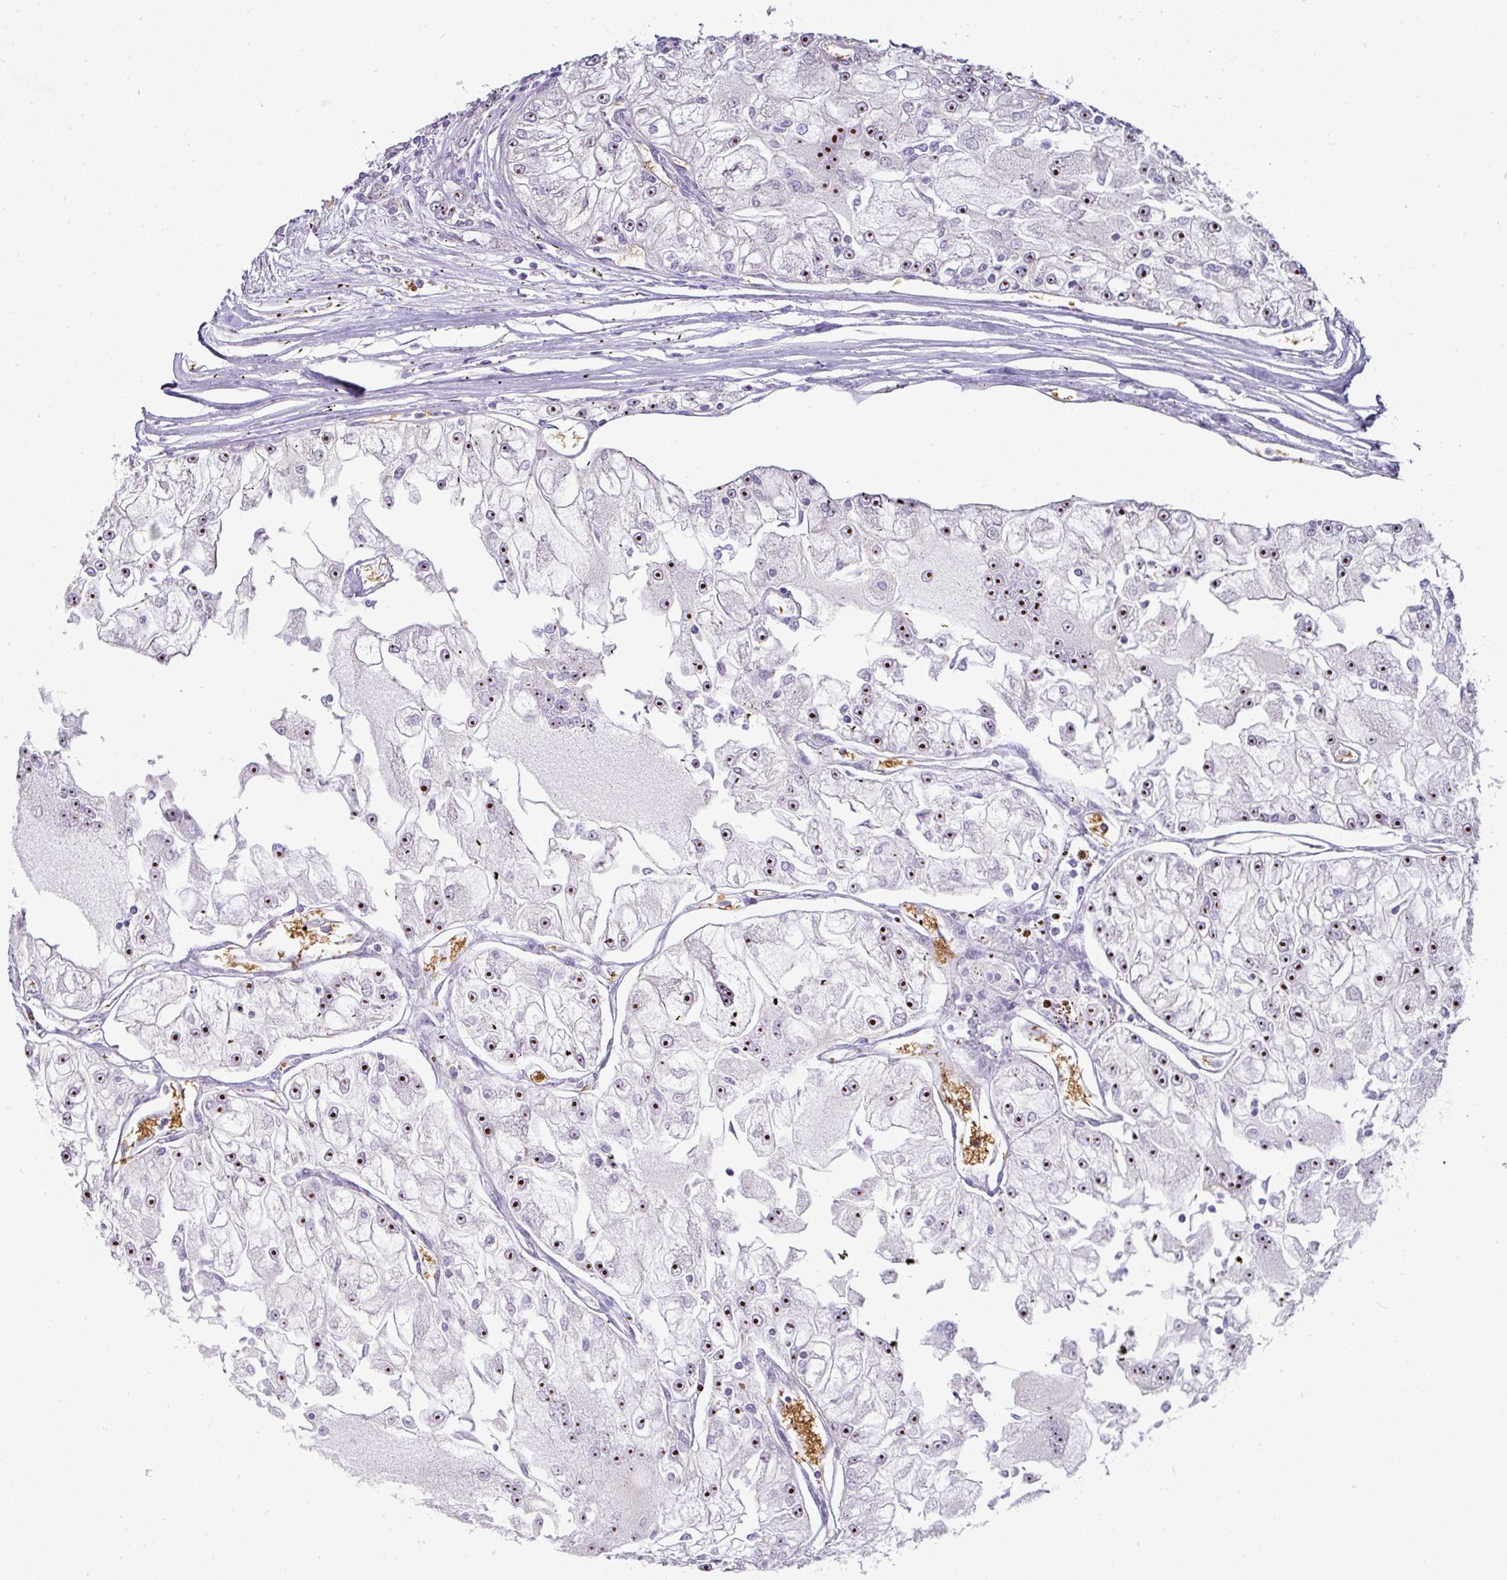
{"staining": {"intensity": "moderate", "quantity": ">75%", "location": "nuclear"}, "tissue": "renal cancer", "cell_type": "Tumor cells", "image_type": "cancer", "snomed": [{"axis": "morphology", "description": "Adenocarcinoma, NOS"}, {"axis": "topography", "description": "Kidney"}], "caption": "Brown immunohistochemical staining in human renal adenocarcinoma reveals moderate nuclear expression in approximately >75% of tumor cells.", "gene": "ATP6V1F", "patient": {"sex": "female", "age": 72}}